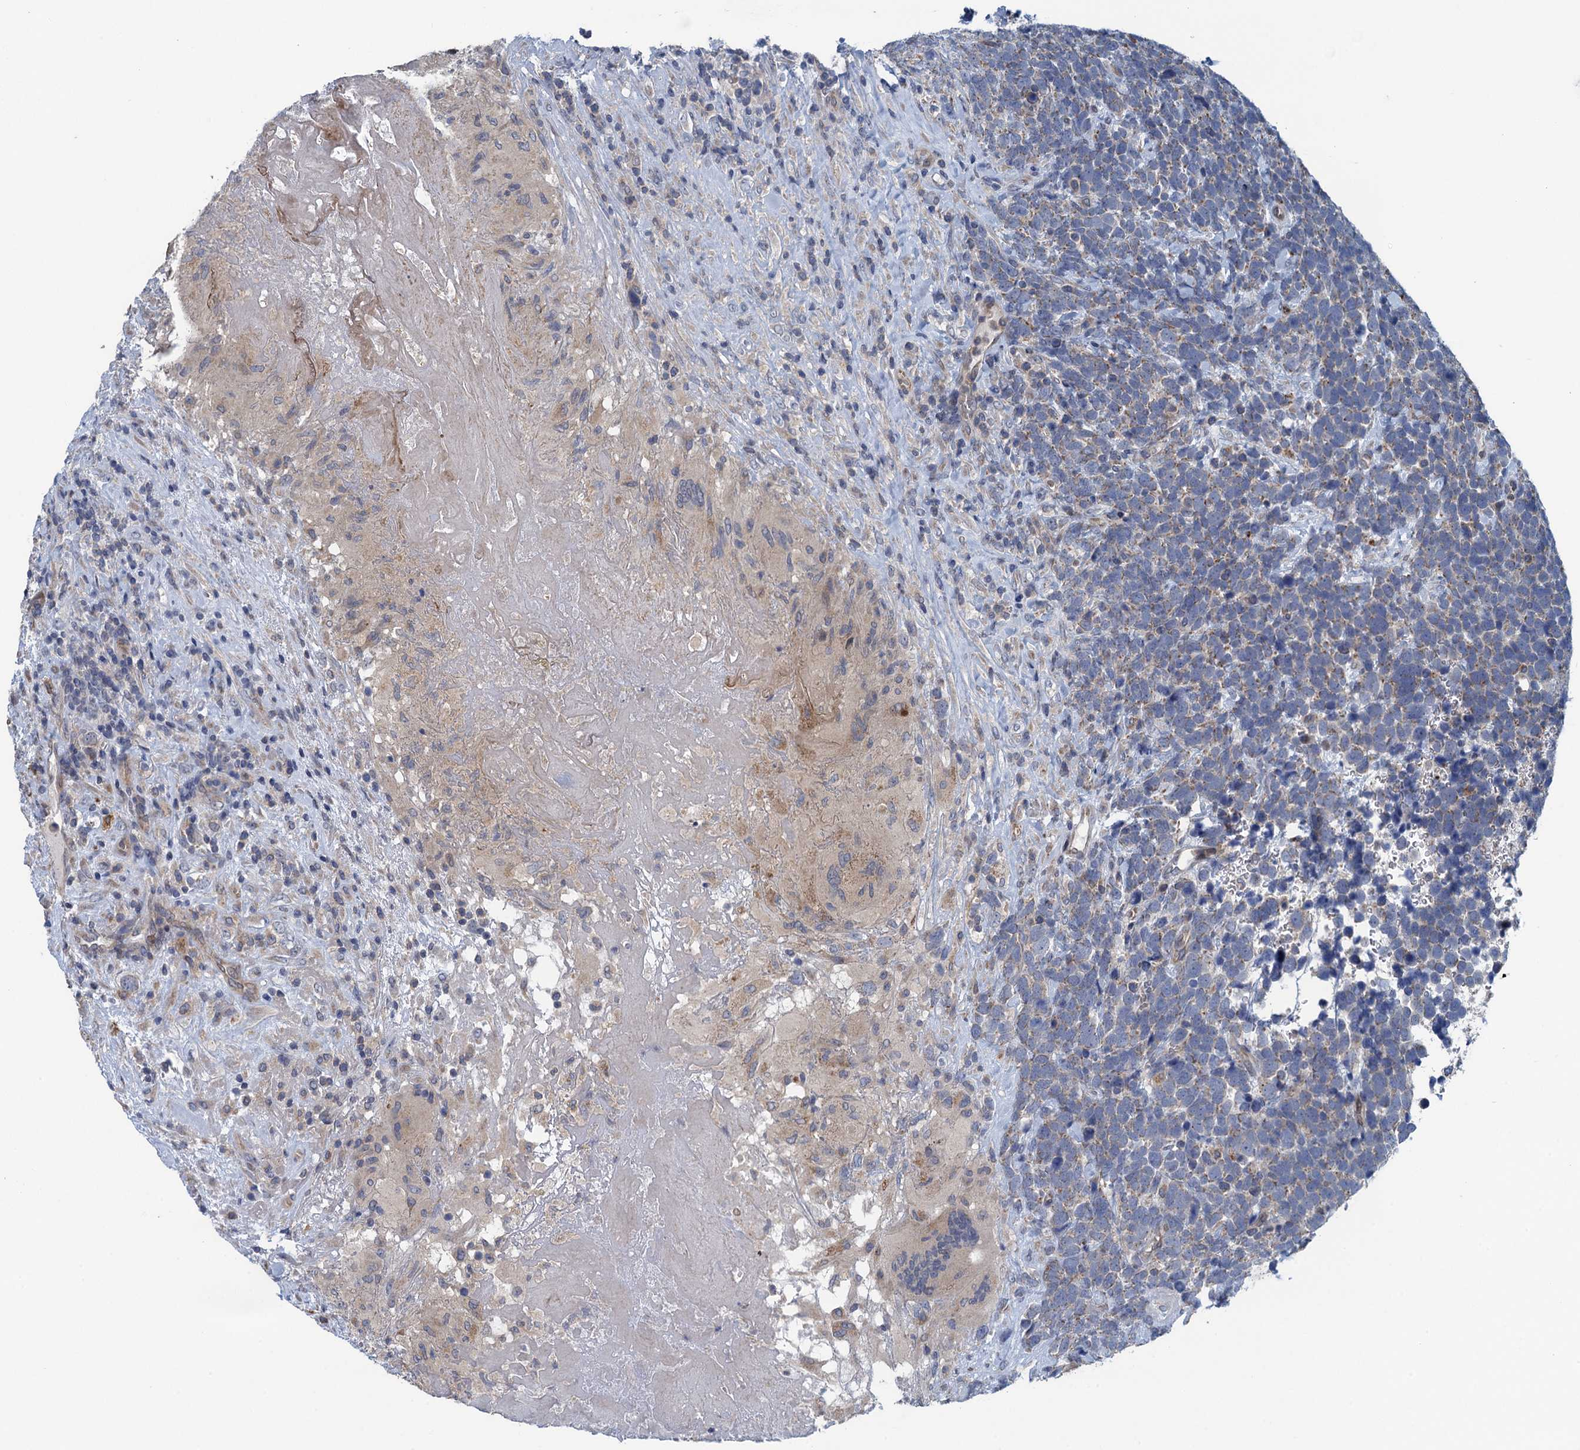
{"staining": {"intensity": "weak", "quantity": "25%-75%", "location": "cytoplasmic/membranous"}, "tissue": "urothelial cancer", "cell_type": "Tumor cells", "image_type": "cancer", "snomed": [{"axis": "morphology", "description": "Urothelial carcinoma, High grade"}, {"axis": "topography", "description": "Urinary bladder"}], "caption": "The photomicrograph demonstrates a brown stain indicating the presence of a protein in the cytoplasmic/membranous of tumor cells in urothelial cancer.", "gene": "KBTBD8", "patient": {"sex": "female", "age": 82}}